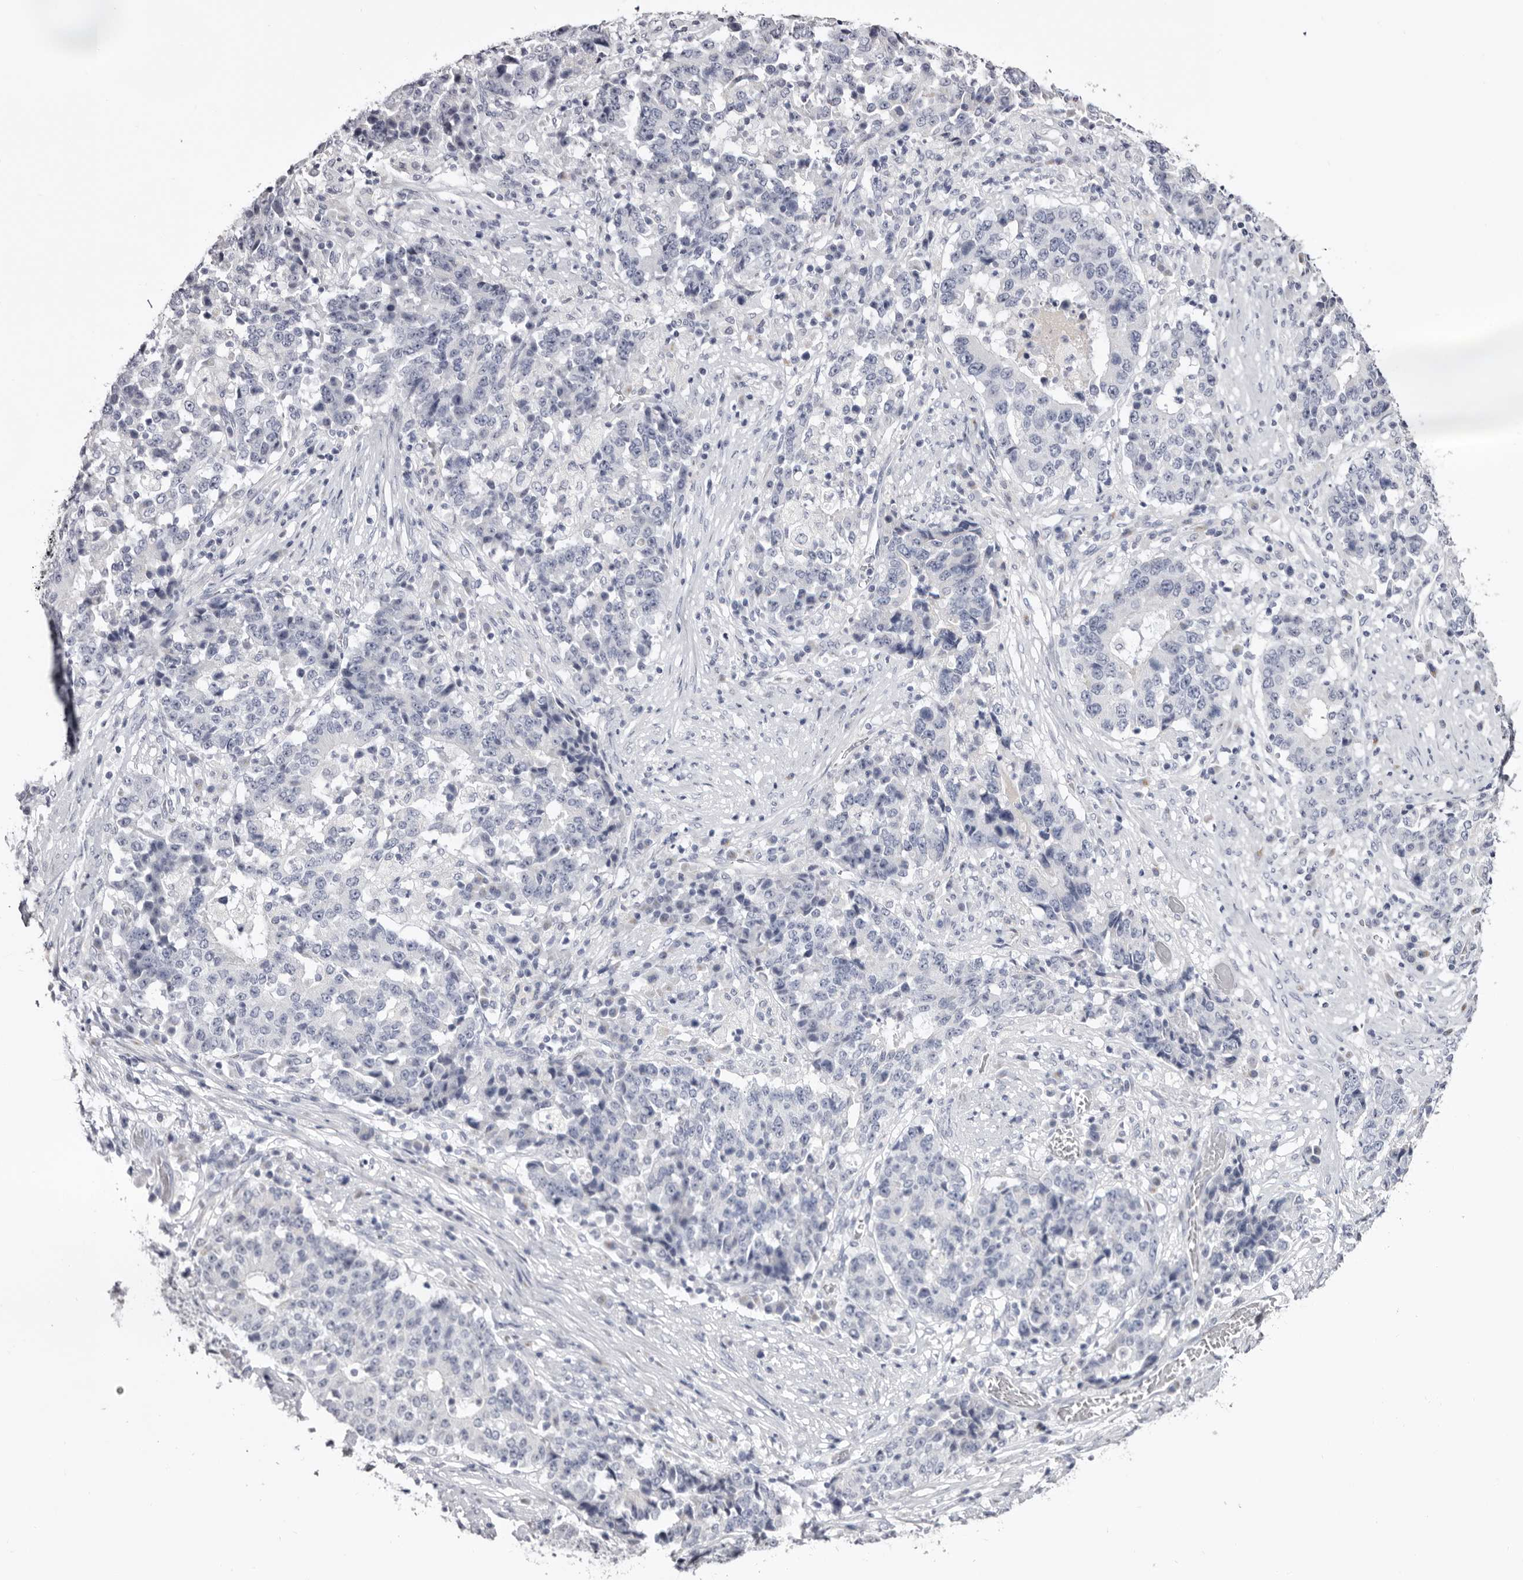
{"staining": {"intensity": "negative", "quantity": "none", "location": "none"}, "tissue": "stomach cancer", "cell_type": "Tumor cells", "image_type": "cancer", "snomed": [{"axis": "morphology", "description": "Adenocarcinoma, NOS"}, {"axis": "topography", "description": "Stomach"}], "caption": "Immunohistochemical staining of human stomach adenocarcinoma shows no significant expression in tumor cells.", "gene": "CASQ1", "patient": {"sex": "male", "age": 59}}